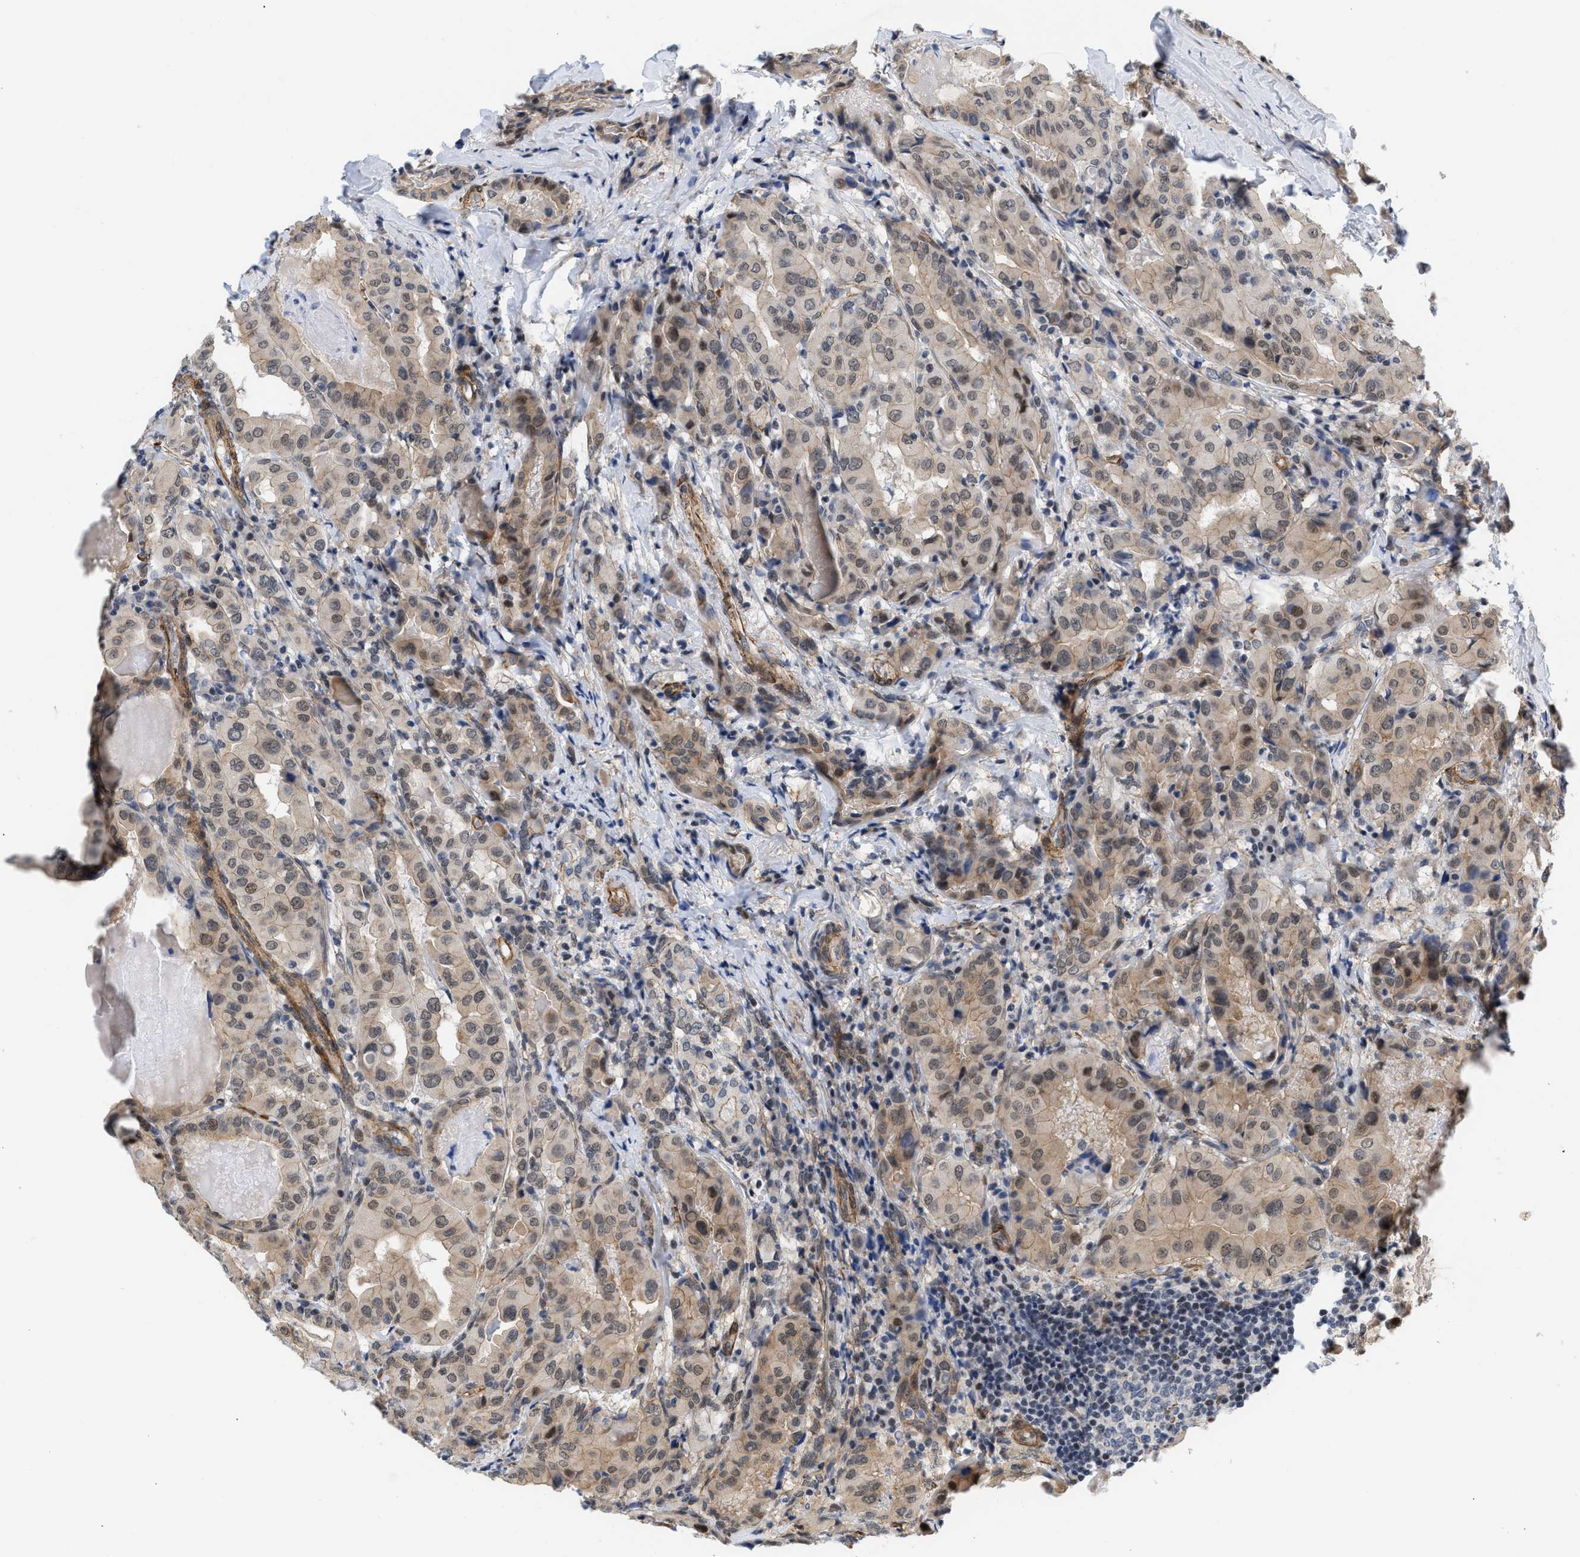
{"staining": {"intensity": "weak", "quantity": ">75%", "location": "cytoplasmic/membranous,nuclear"}, "tissue": "thyroid cancer", "cell_type": "Tumor cells", "image_type": "cancer", "snomed": [{"axis": "morphology", "description": "Papillary adenocarcinoma, NOS"}, {"axis": "topography", "description": "Thyroid gland"}], "caption": "An immunohistochemistry photomicrograph of neoplastic tissue is shown. Protein staining in brown shows weak cytoplasmic/membranous and nuclear positivity in thyroid cancer (papillary adenocarcinoma) within tumor cells. Ihc stains the protein of interest in brown and the nuclei are stained blue.", "gene": "GPRASP2", "patient": {"sex": "female", "age": 42}}